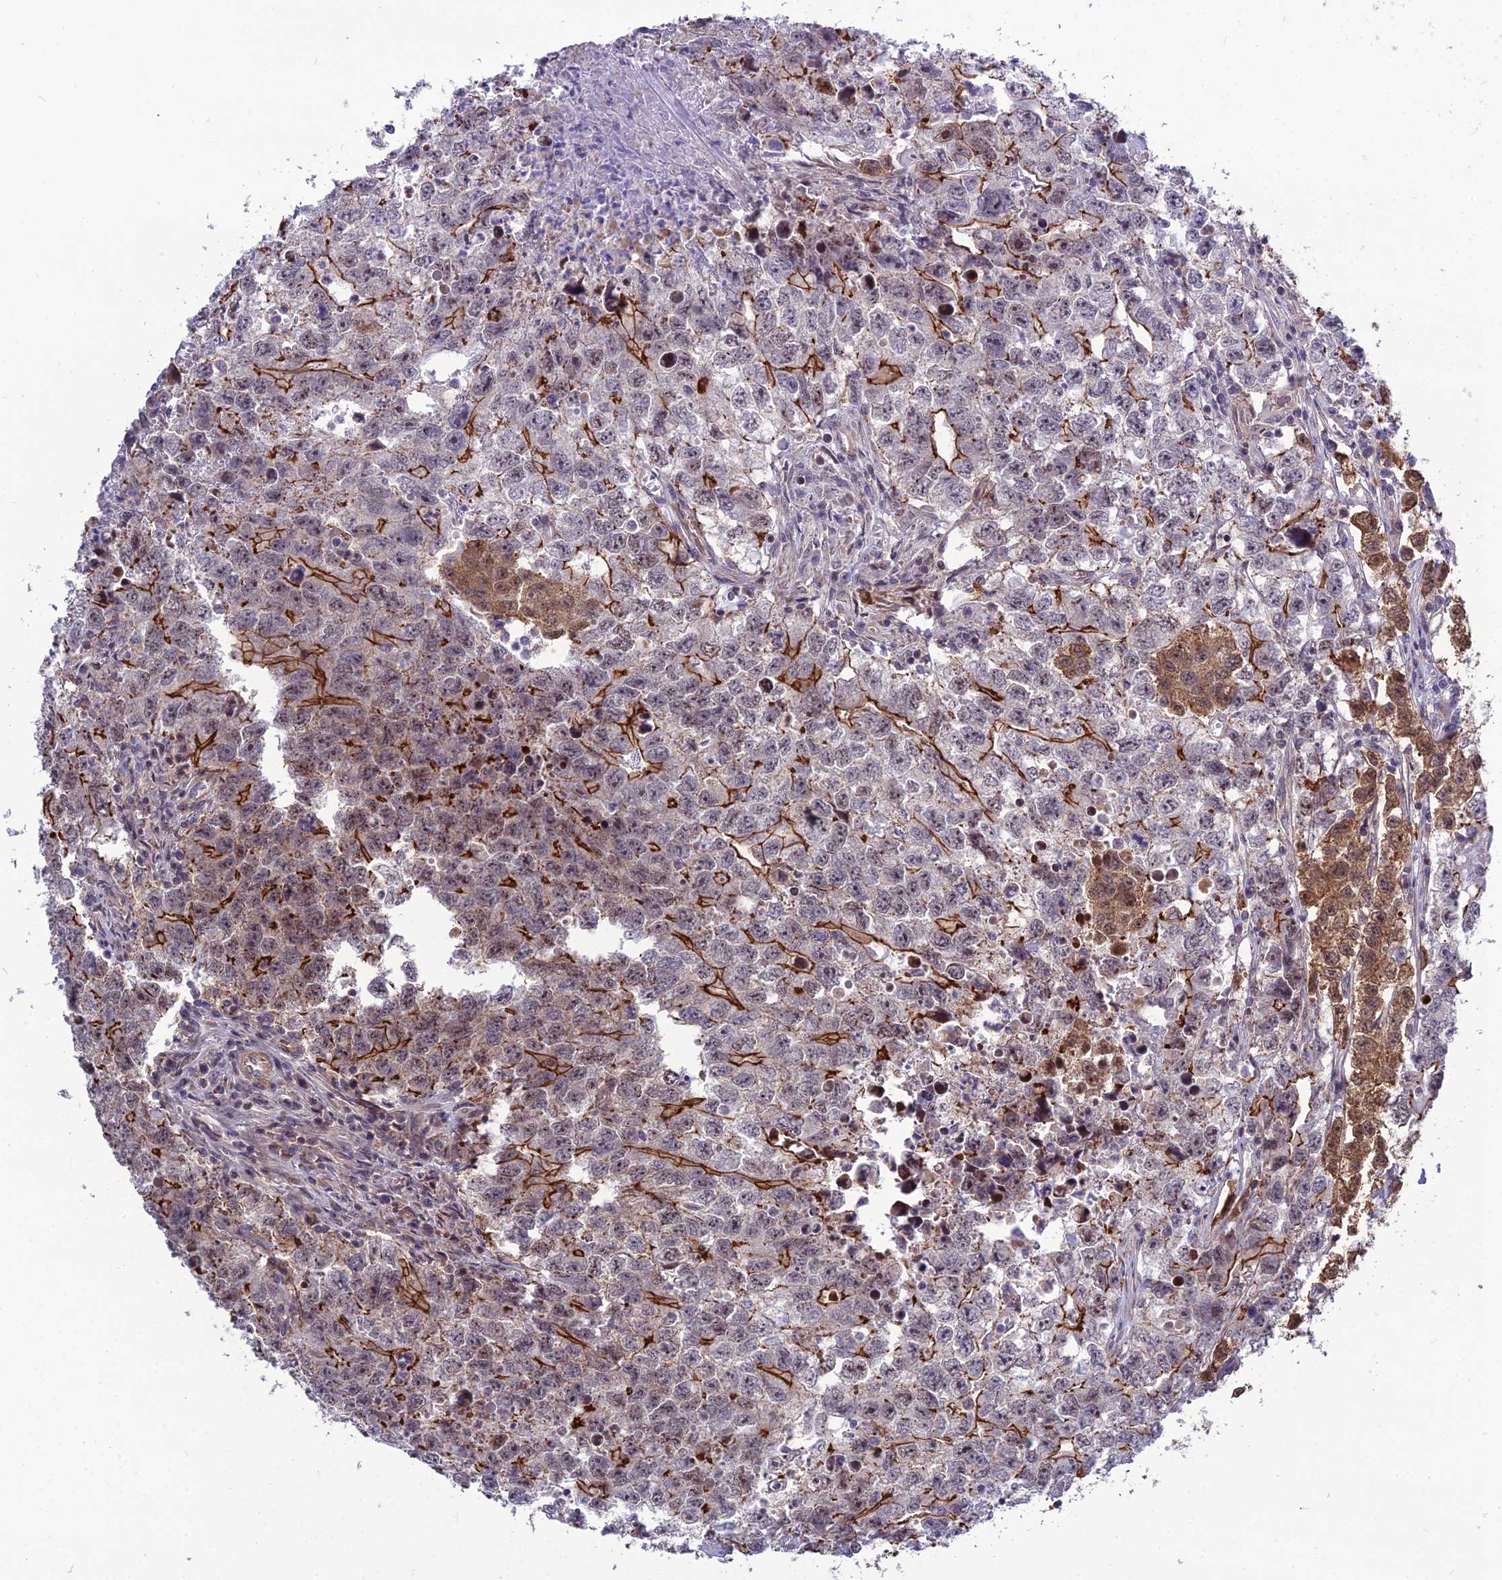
{"staining": {"intensity": "moderate", "quantity": "25%-75%", "location": "cytoplasmic/membranous,nuclear"}, "tissue": "testis cancer", "cell_type": "Tumor cells", "image_type": "cancer", "snomed": [{"axis": "morphology", "description": "Seminoma, NOS"}, {"axis": "morphology", "description": "Carcinoma, Embryonal, NOS"}, {"axis": "topography", "description": "Testis"}], "caption": "Testis cancer (embryonal carcinoma) stained with a protein marker displays moderate staining in tumor cells.", "gene": "TSPYL2", "patient": {"sex": "male", "age": 43}}